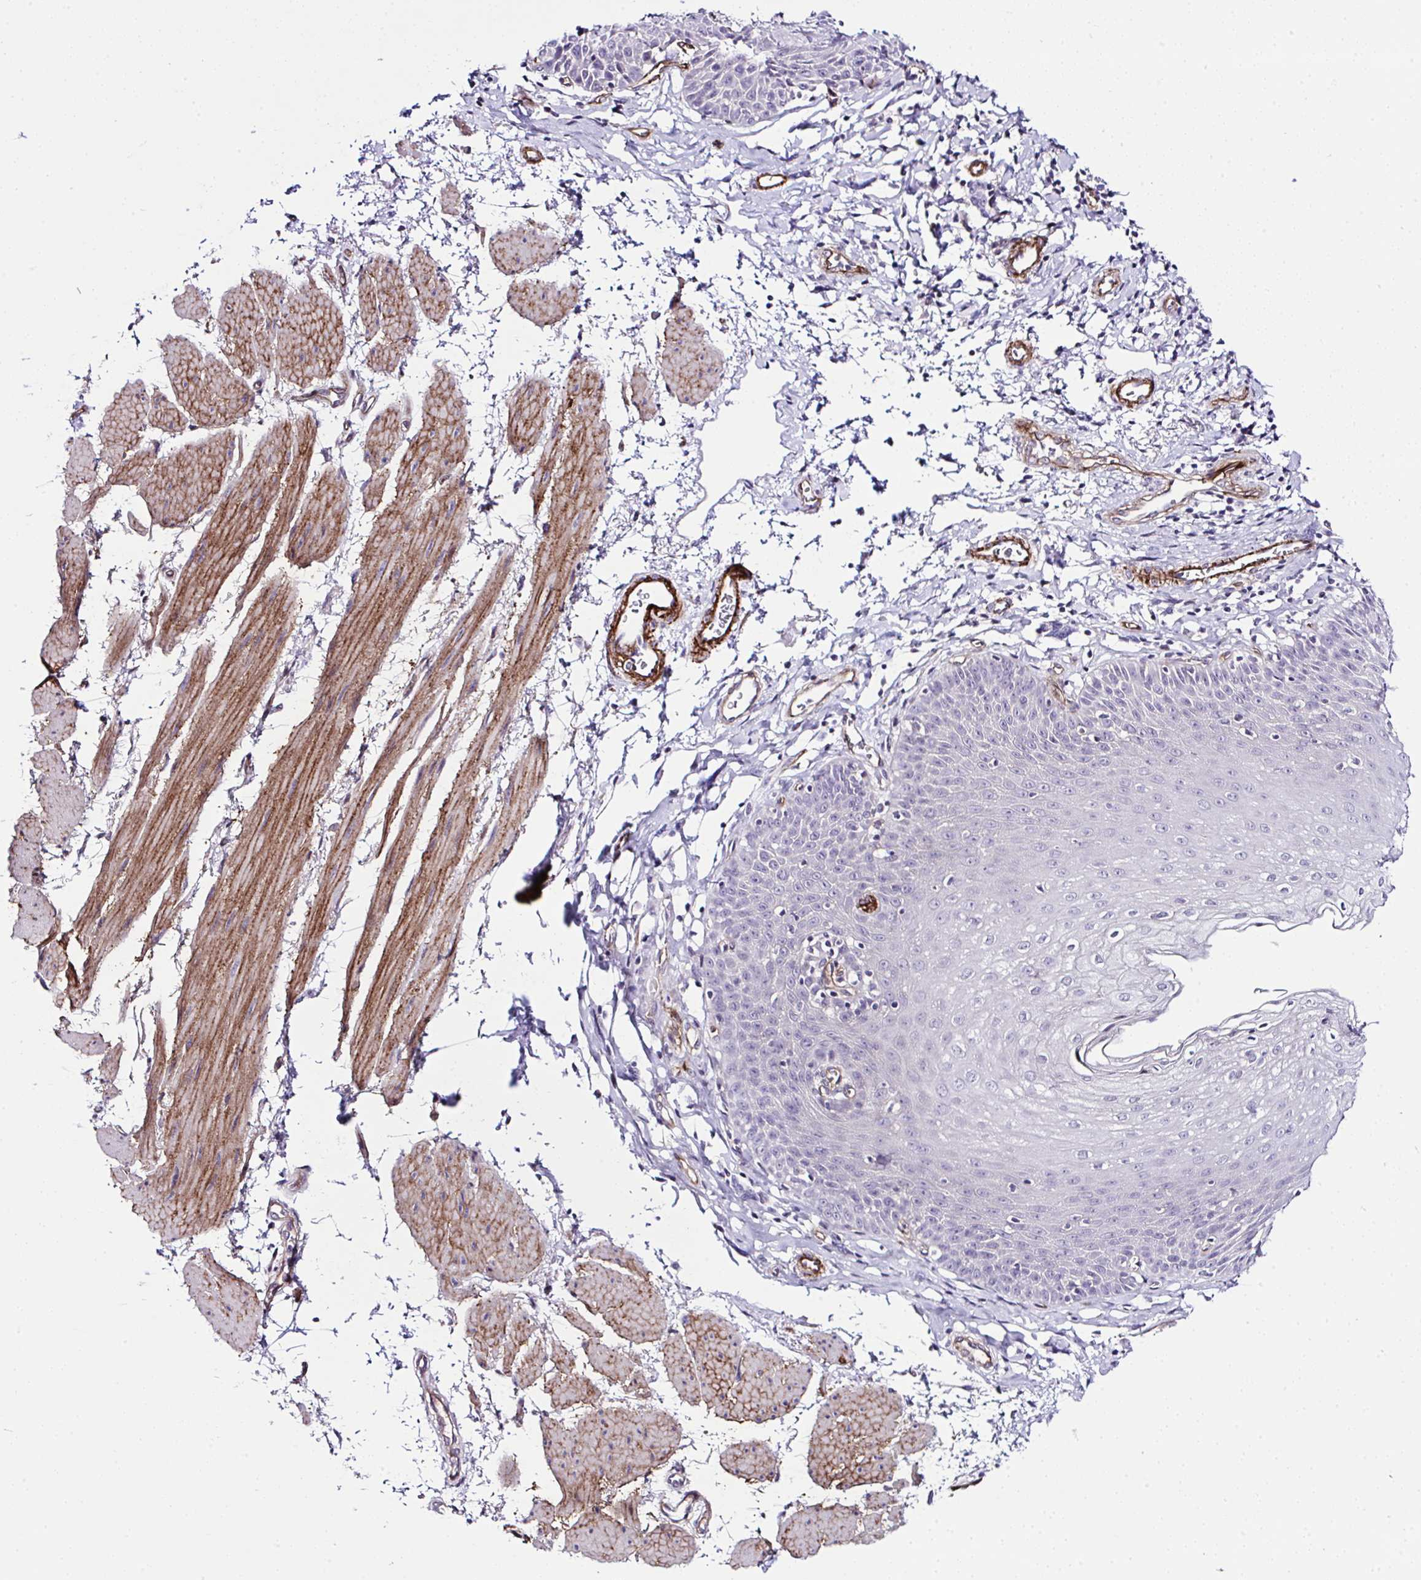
{"staining": {"intensity": "negative", "quantity": "none", "location": "none"}, "tissue": "esophagus", "cell_type": "Squamous epithelial cells", "image_type": "normal", "snomed": [{"axis": "morphology", "description": "Normal tissue, NOS"}, {"axis": "topography", "description": "Esophagus"}], "caption": "IHC image of unremarkable esophagus: esophagus stained with DAB reveals no significant protein positivity in squamous epithelial cells. Brightfield microscopy of immunohistochemistry stained with DAB (brown) and hematoxylin (blue), captured at high magnification.", "gene": "FBXO34", "patient": {"sex": "female", "age": 81}}